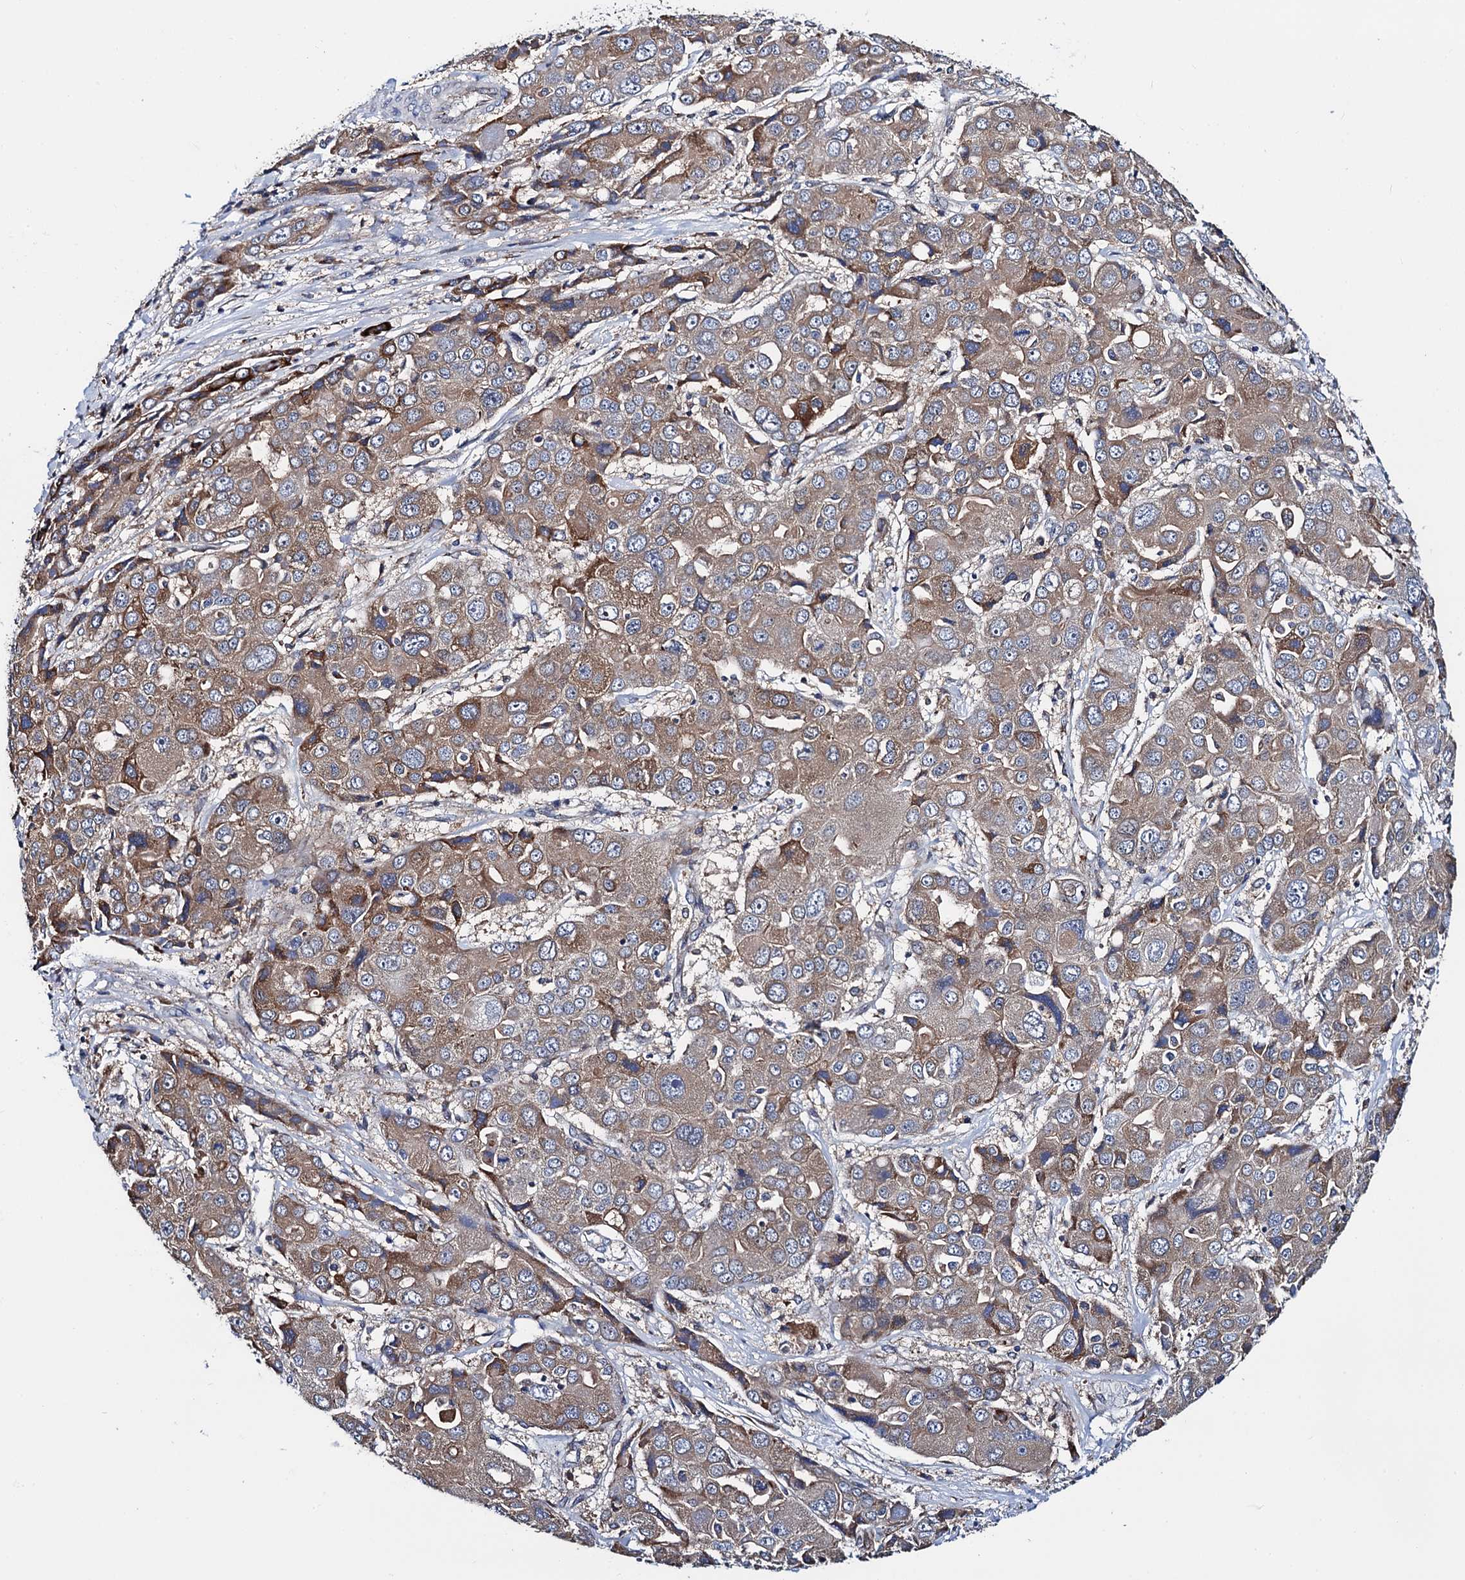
{"staining": {"intensity": "moderate", "quantity": "25%-75%", "location": "cytoplasmic/membranous"}, "tissue": "liver cancer", "cell_type": "Tumor cells", "image_type": "cancer", "snomed": [{"axis": "morphology", "description": "Cholangiocarcinoma"}, {"axis": "topography", "description": "Liver"}], "caption": "Brown immunohistochemical staining in human liver cancer exhibits moderate cytoplasmic/membranous expression in about 25%-75% of tumor cells.", "gene": "PGLS", "patient": {"sex": "male", "age": 67}}